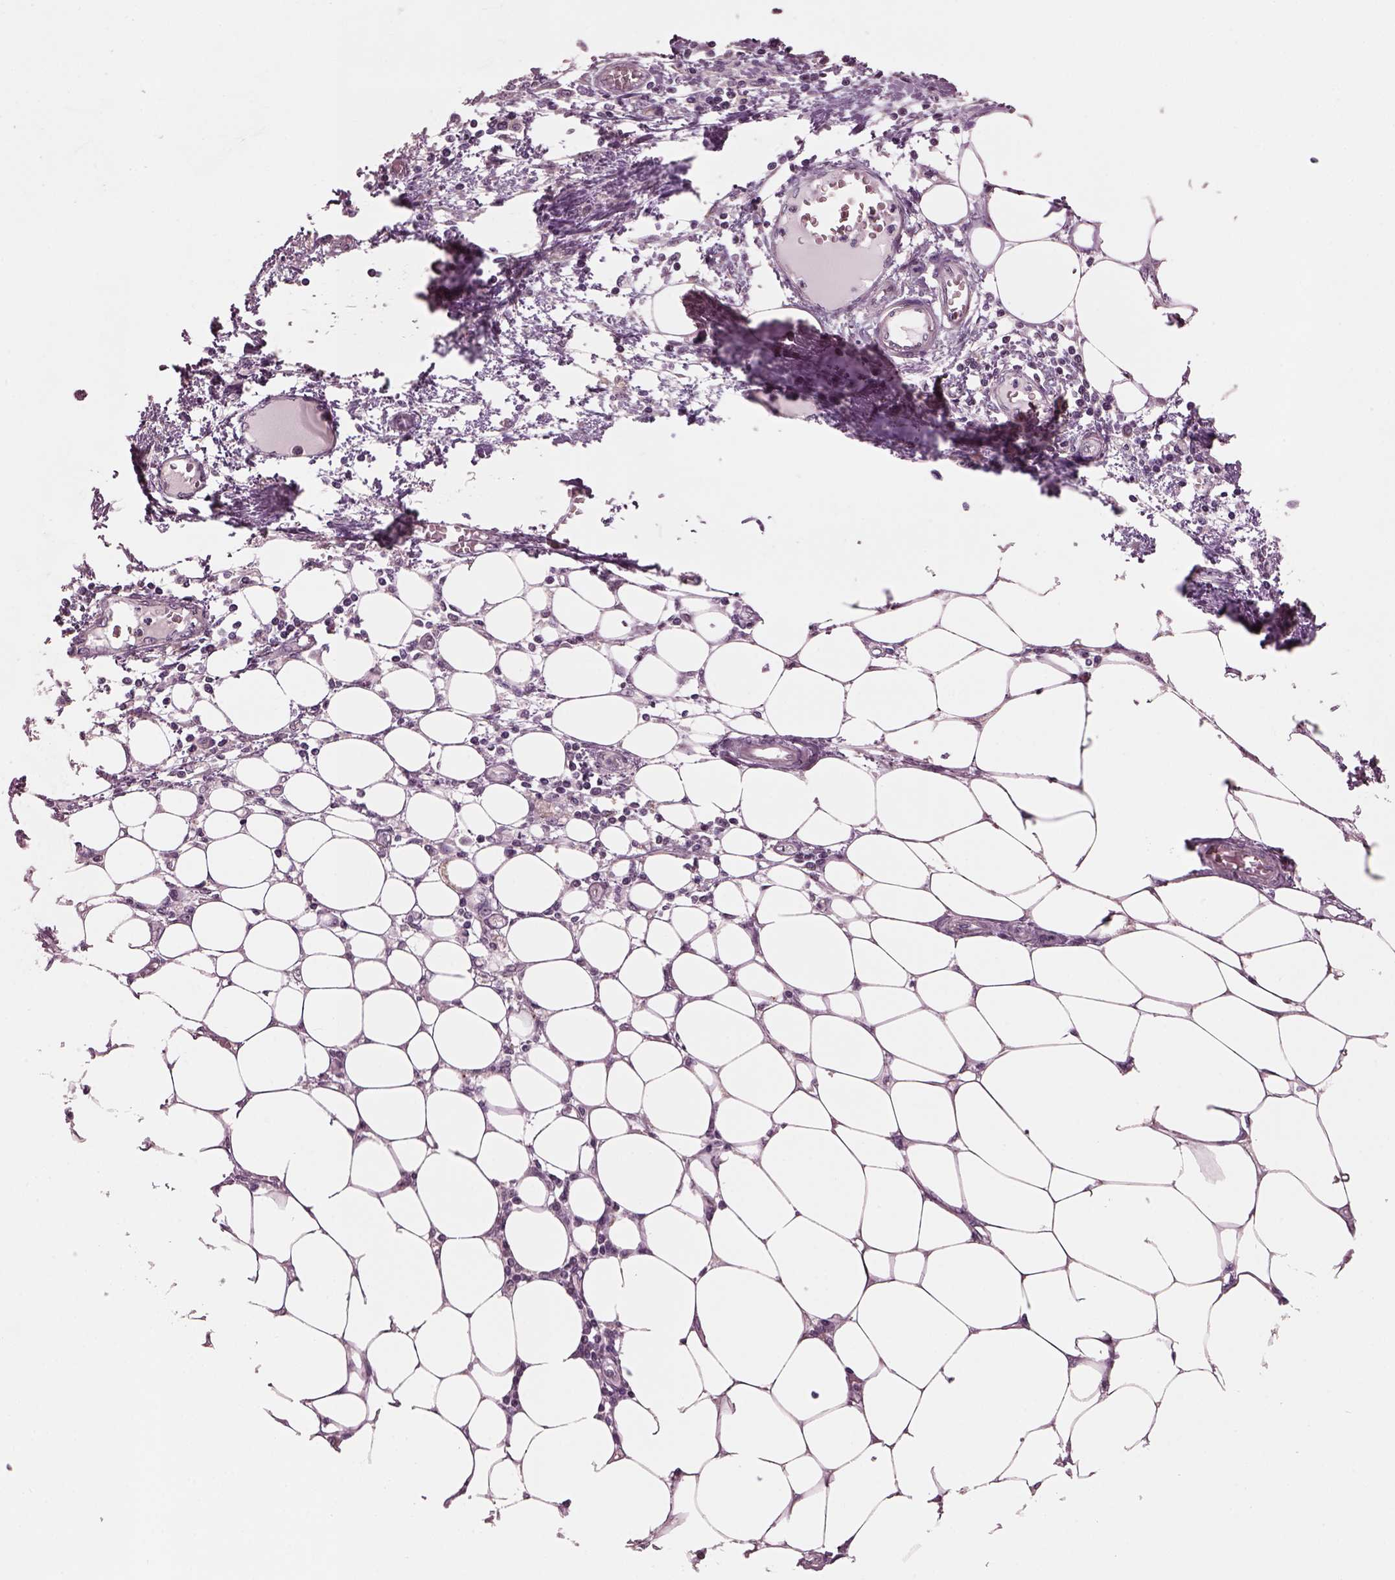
{"staining": {"intensity": "negative", "quantity": "none", "location": "none"}, "tissue": "endometrial cancer", "cell_type": "Tumor cells", "image_type": "cancer", "snomed": [{"axis": "morphology", "description": "Adenocarcinoma, NOS"}, {"axis": "morphology", "description": "Adenocarcinoma, metastatic, NOS"}, {"axis": "topography", "description": "Adipose tissue"}, {"axis": "topography", "description": "Endometrium"}], "caption": "Tumor cells are negative for brown protein staining in endometrial metastatic adenocarcinoma.", "gene": "SRI", "patient": {"sex": "female", "age": 67}}